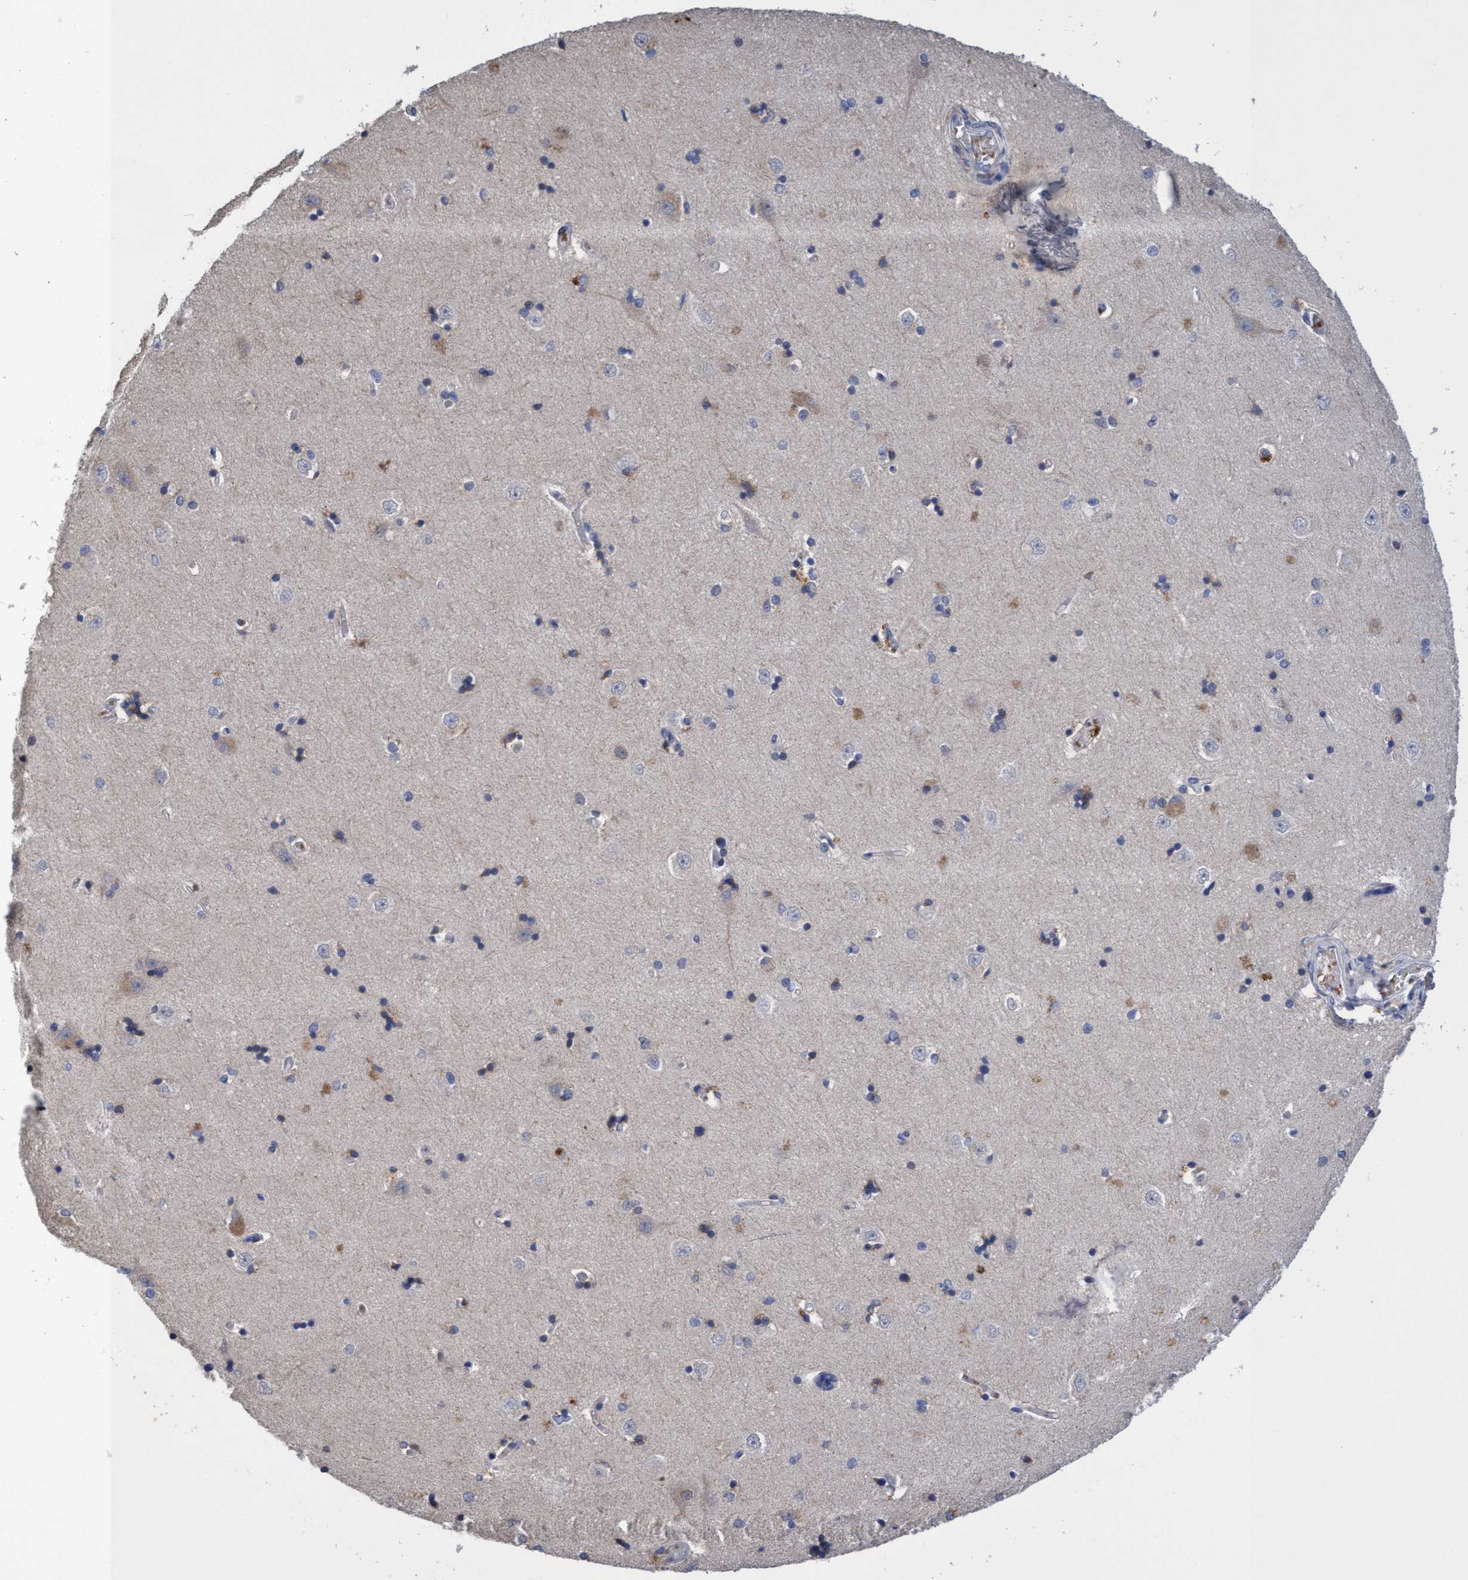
{"staining": {"intensity": "moderate", "quantity": "25%-75%", "location": "cytoplasmic/membranous"}, "tissue": "hippocampus", "cell_type": "Glial cells", "image_type": "normal", "snomed": [{"axis": "morphology", "description": "Normal tissue, NOS"}, {"axis": "topography", "description": "Hippocampus"}], "caption": "This micrograph displays IHC staining of unremarkable human hippocampus, with medium moderate cytoplasmic/membranous positivity in approximately 25%-75% of glial cells.", "gene": "SEMA4D", "patient": {"sex": "male", "age": 45}}